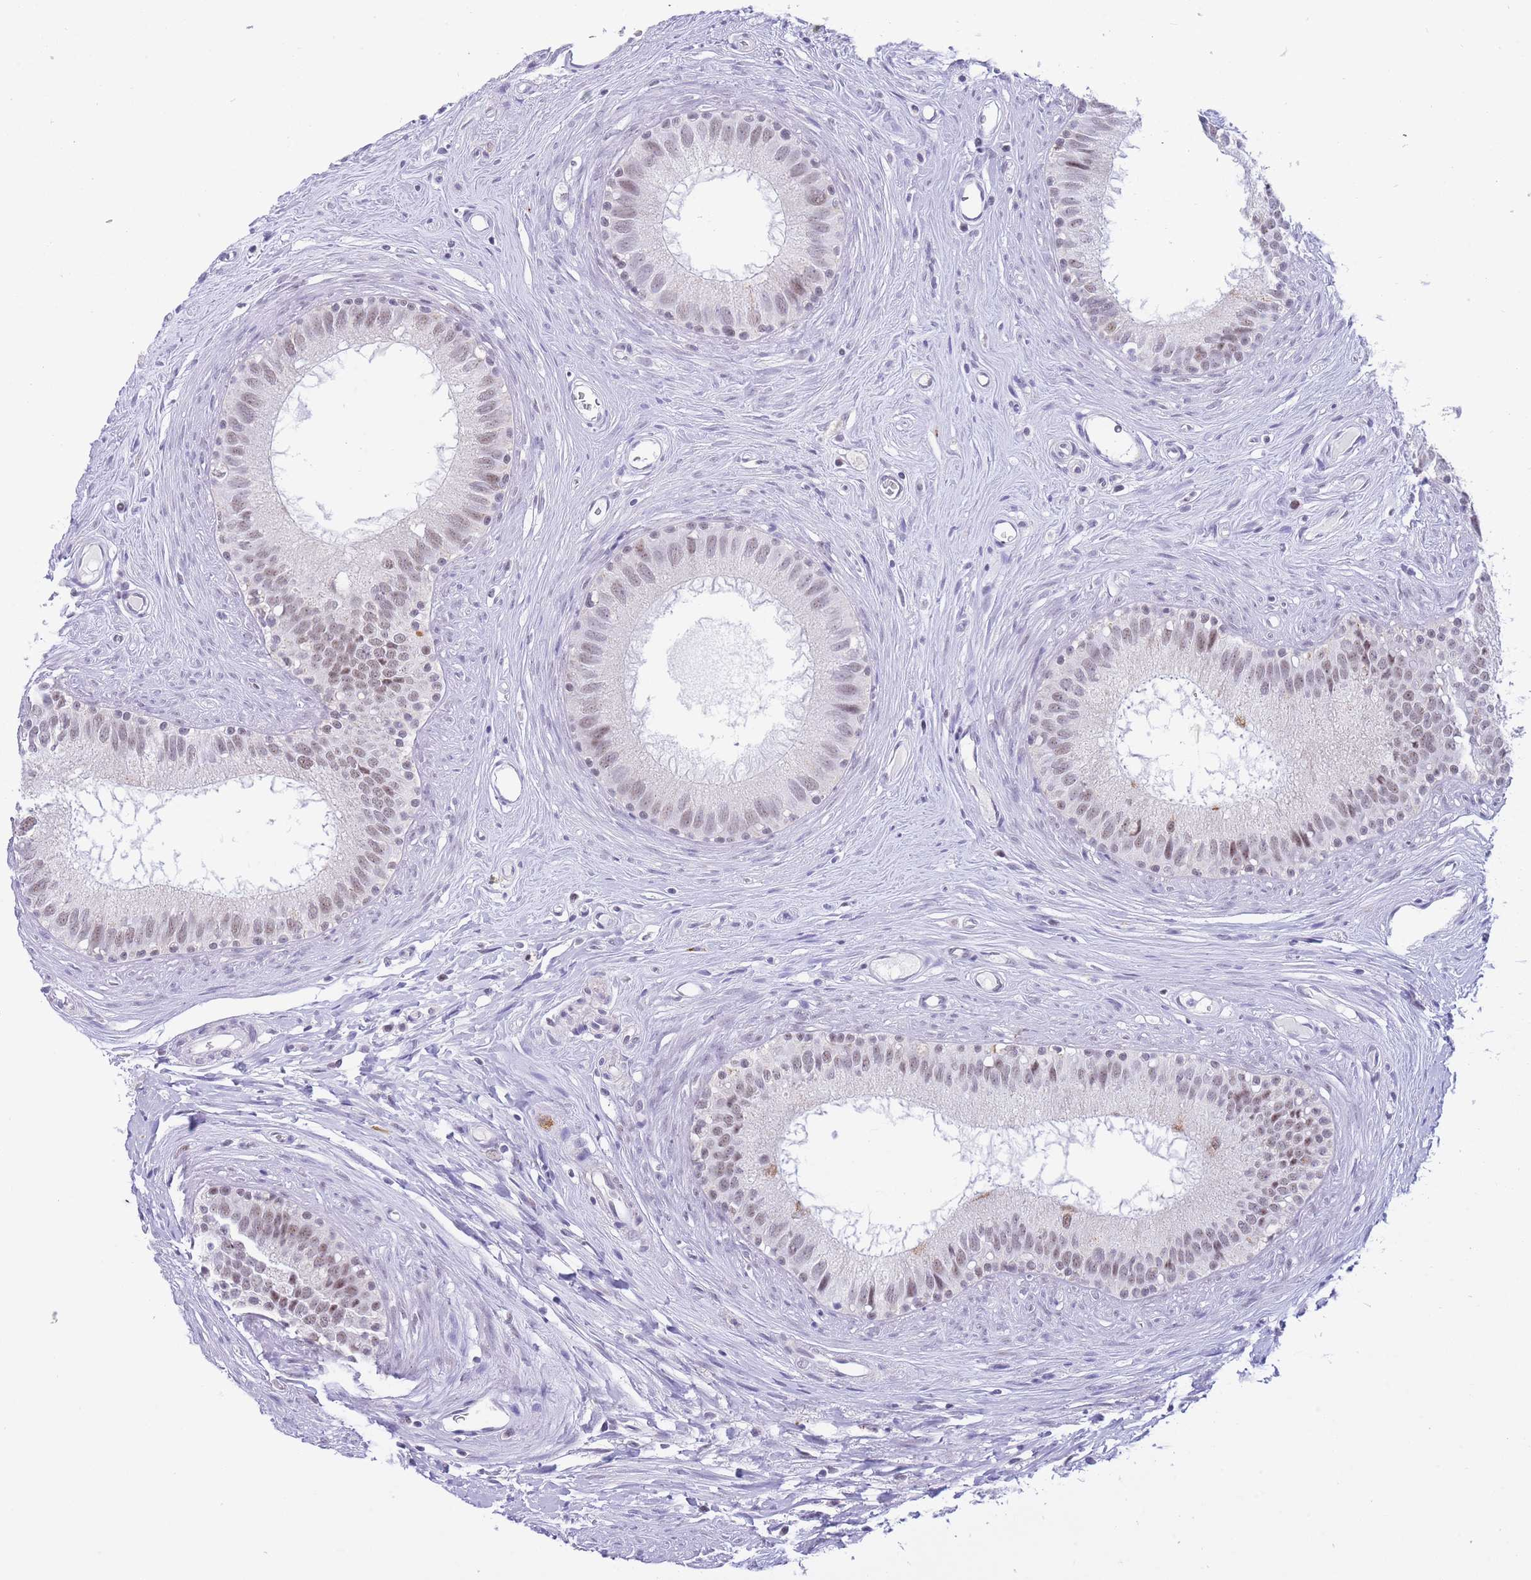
{"staining": {"intensity": "weak", "quantity": "25%-75%", "location": "nuclear"}, "tissue": "epididymis", "cell_type": "Glandular cells", "image_type": "normal", "snomed": [{"axis": "morphology", "description": "Normal tissue, NOS"}, {"axis": "topography", "description": "Epididymis"}], "caption": "Brown immunohistochemical staining in normal epididymis reveals weak nuclear staining in about 25%-75% of glandular cells.", "gene": "CYP2B6", "patient": {"sex": "male", "age": 80}}